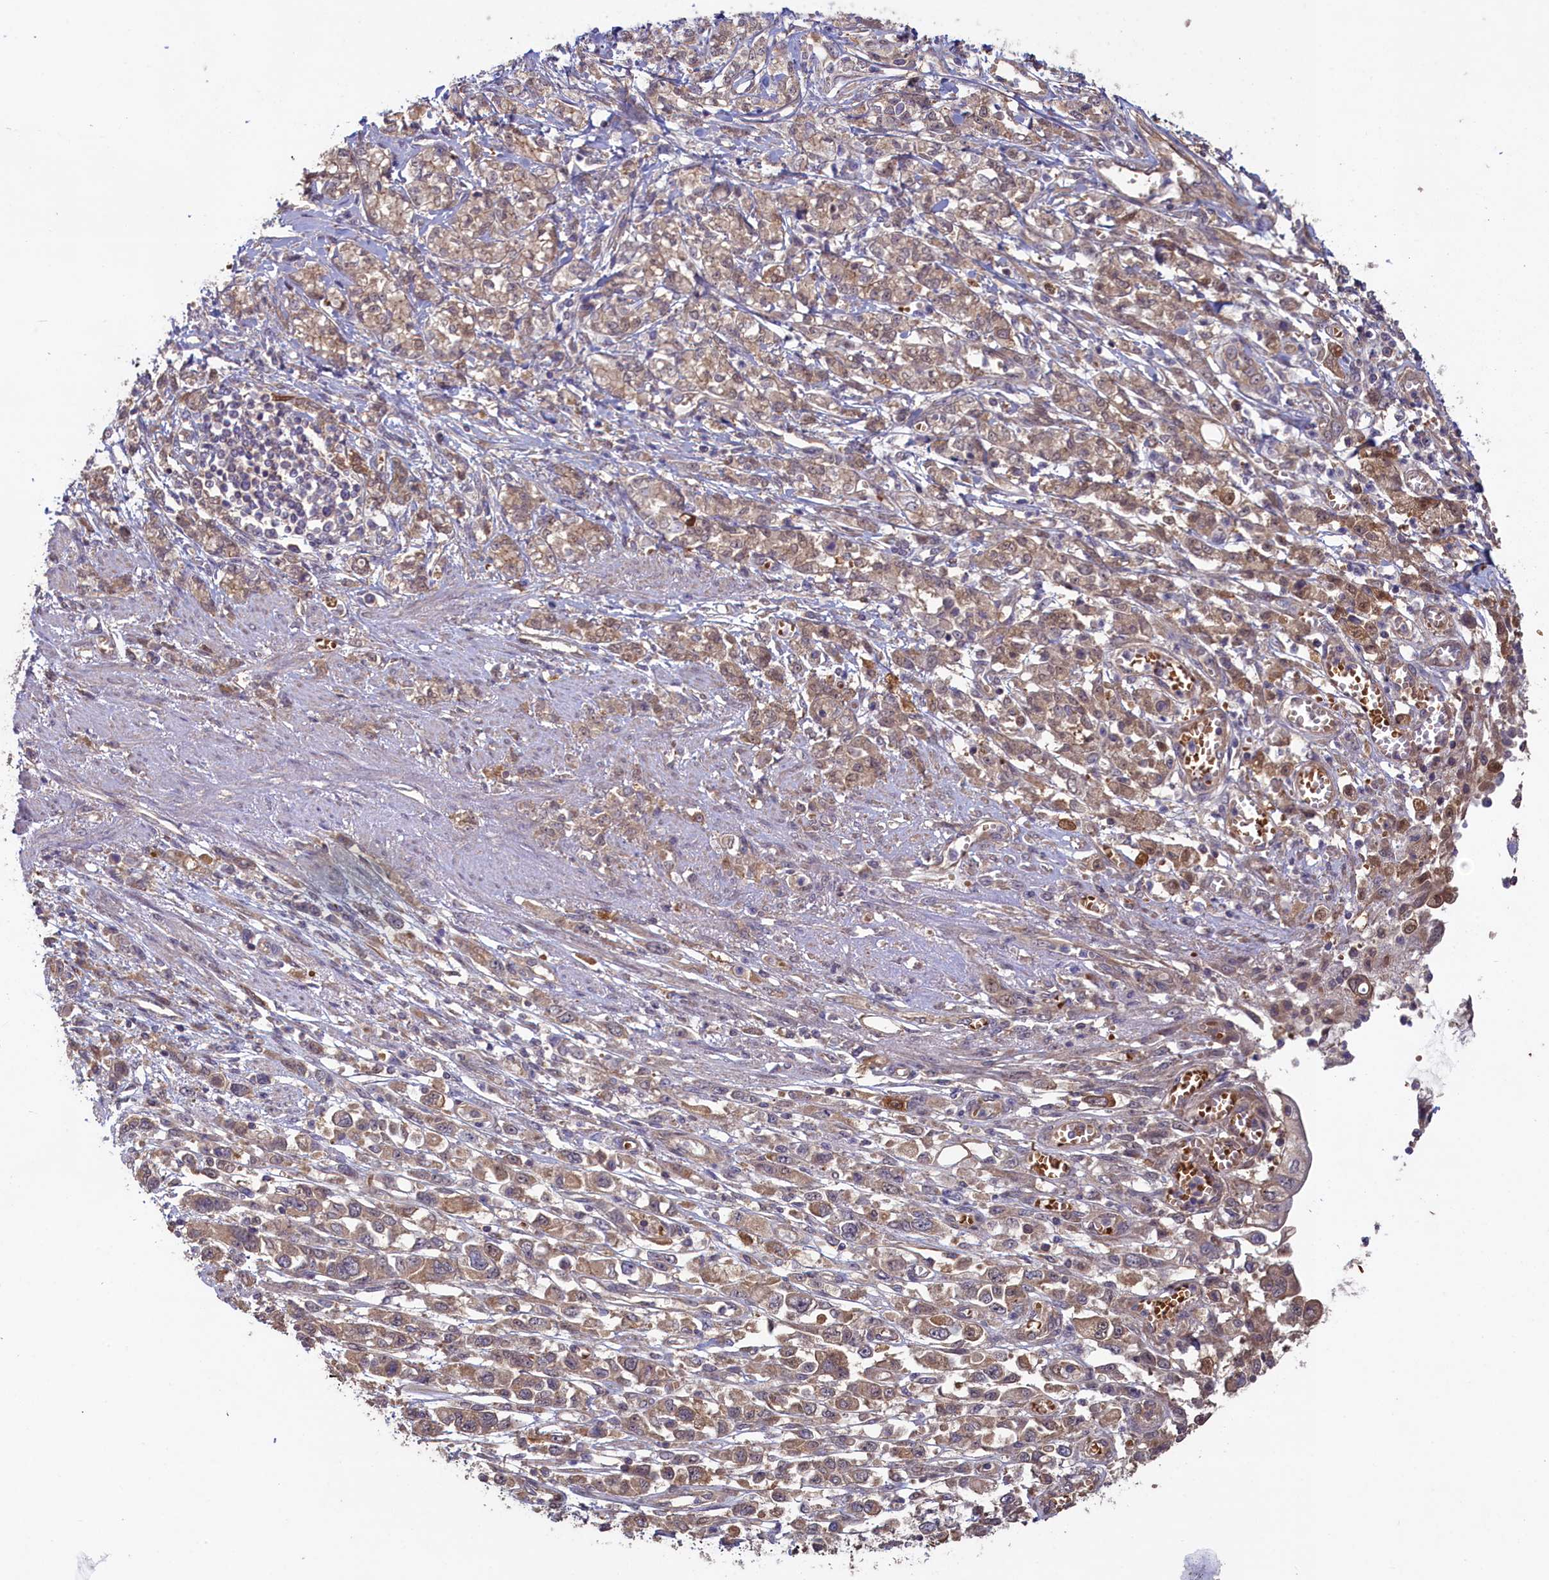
{"staining": {"intensity": "weak", "quantity": ">75%", "location": "cytoplasmic/membranous"}, "tissue": "stomach cancer", "cell_type": "Tumor cells", "image_type": "cancer", "snomed": [{"axis": "morphology", "description": "Adenocarcinoma, NOS"}, {"axis": "topography", "description": "Stomach"}], "caption": "Tumor cells display low levels of weak cytoplasmic/membranous positivity in approximately >75% of cells in adenocarcinoma (stomach). (DAB (3,3'-diaminobenzidine) = brown stain, brightfield microscopy at high magnification).", "gene": "CIAO2B", "patient": {"sex": "female", "age": 76}}